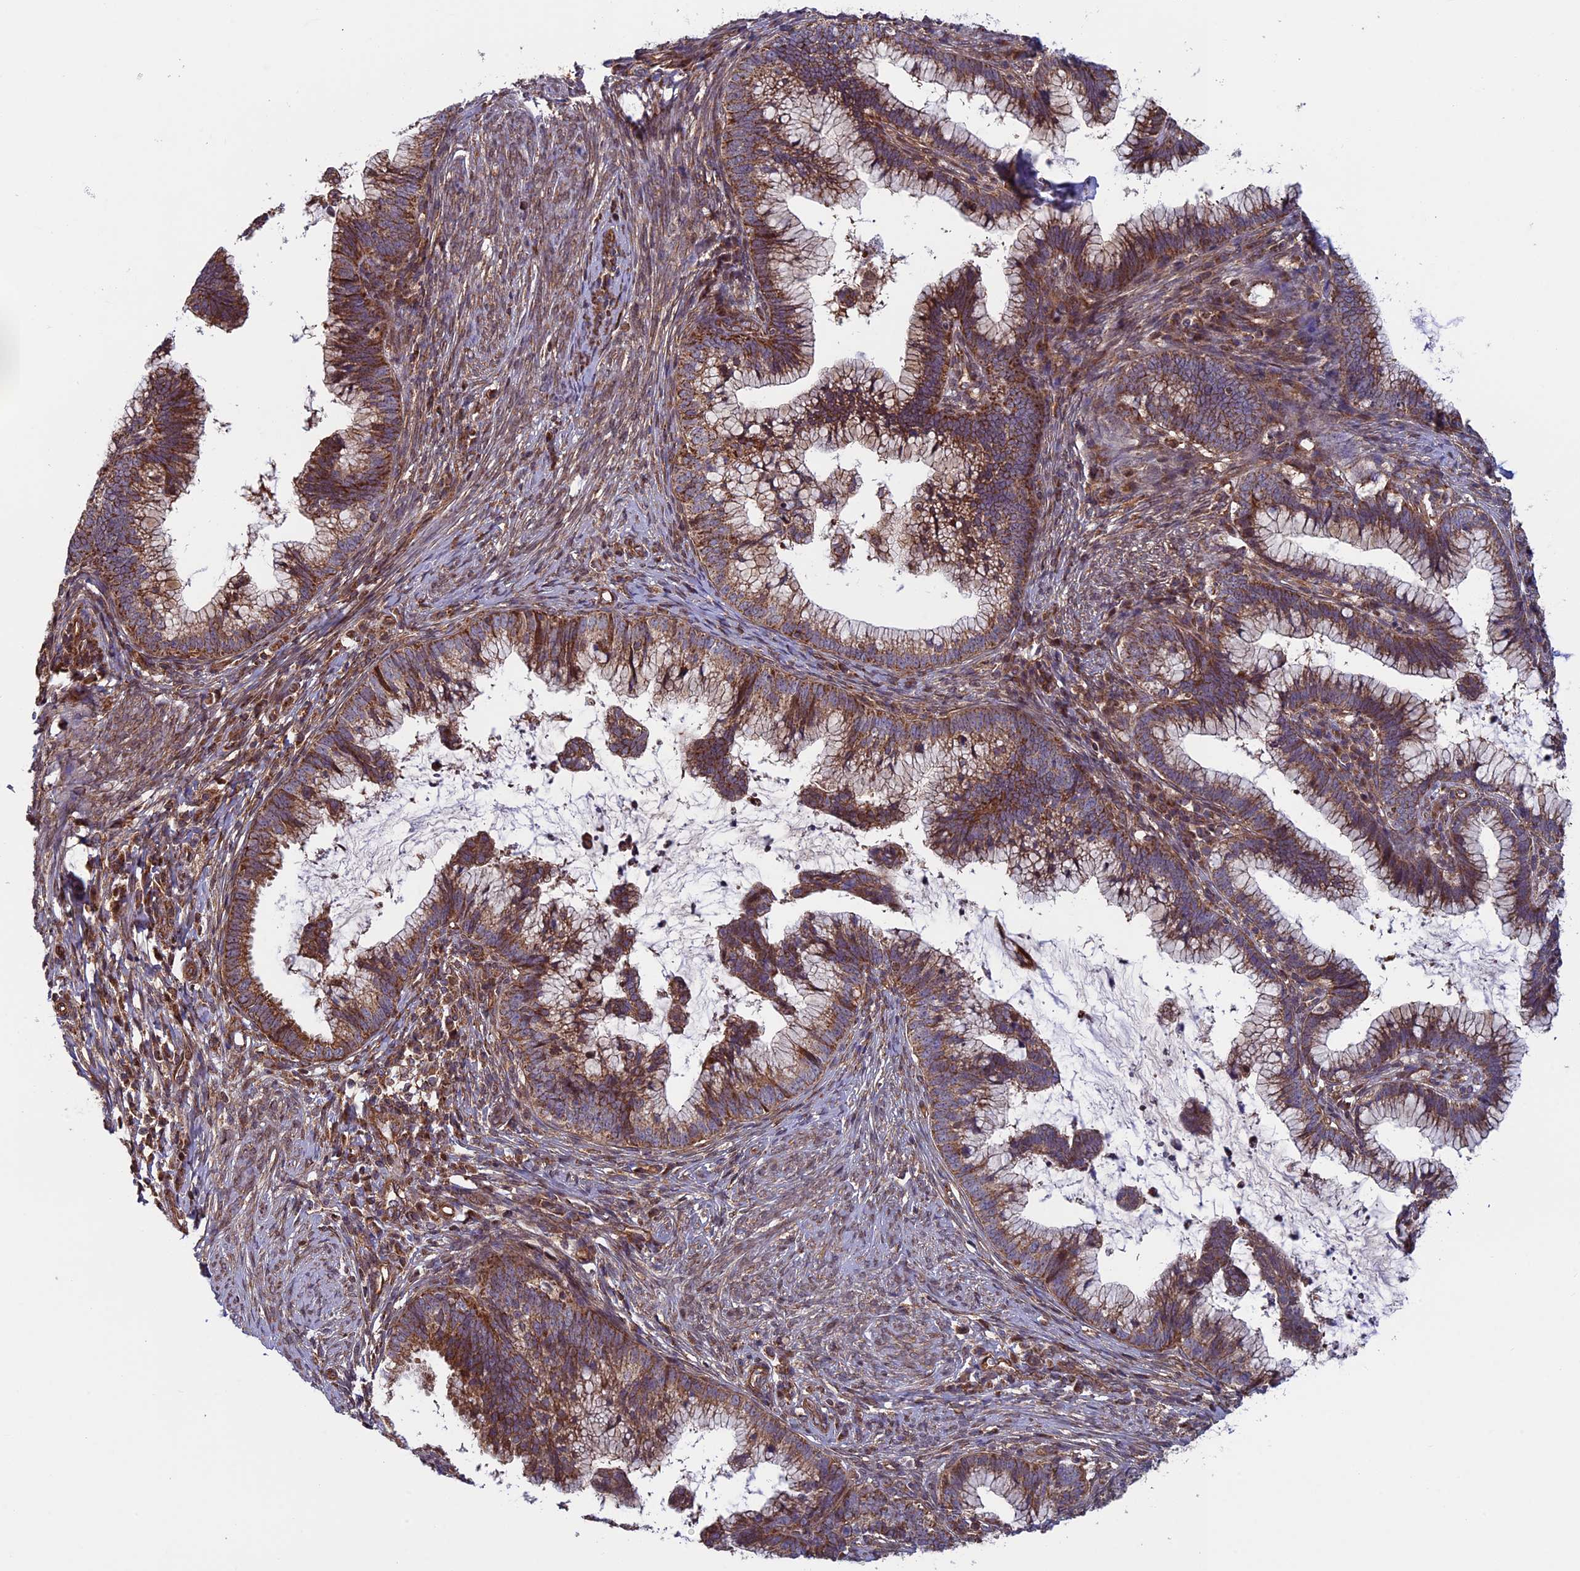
{"staining": {"intensity": "moderate", "quantity": ">75%", "location": "cytoplasmic/membranous"}, "tissue": "cervical cancer", "cell_type": "Tumor cells", "image_type": "cancer", "snomed": [{"axis": "morphology", "description": "Adenocarcinoma, NOS"}, {"axis": "topography", "description": "Cervix"}], "caption": "This micrograph exhibits IHC staining of cervical cancer (adenocarcinoma), with medium moderate cytoplasmic/membranous positivity in about >75% of tumor cells.", "gene": "CCDC8", "patient": {"sex": "female", "age": 36}}